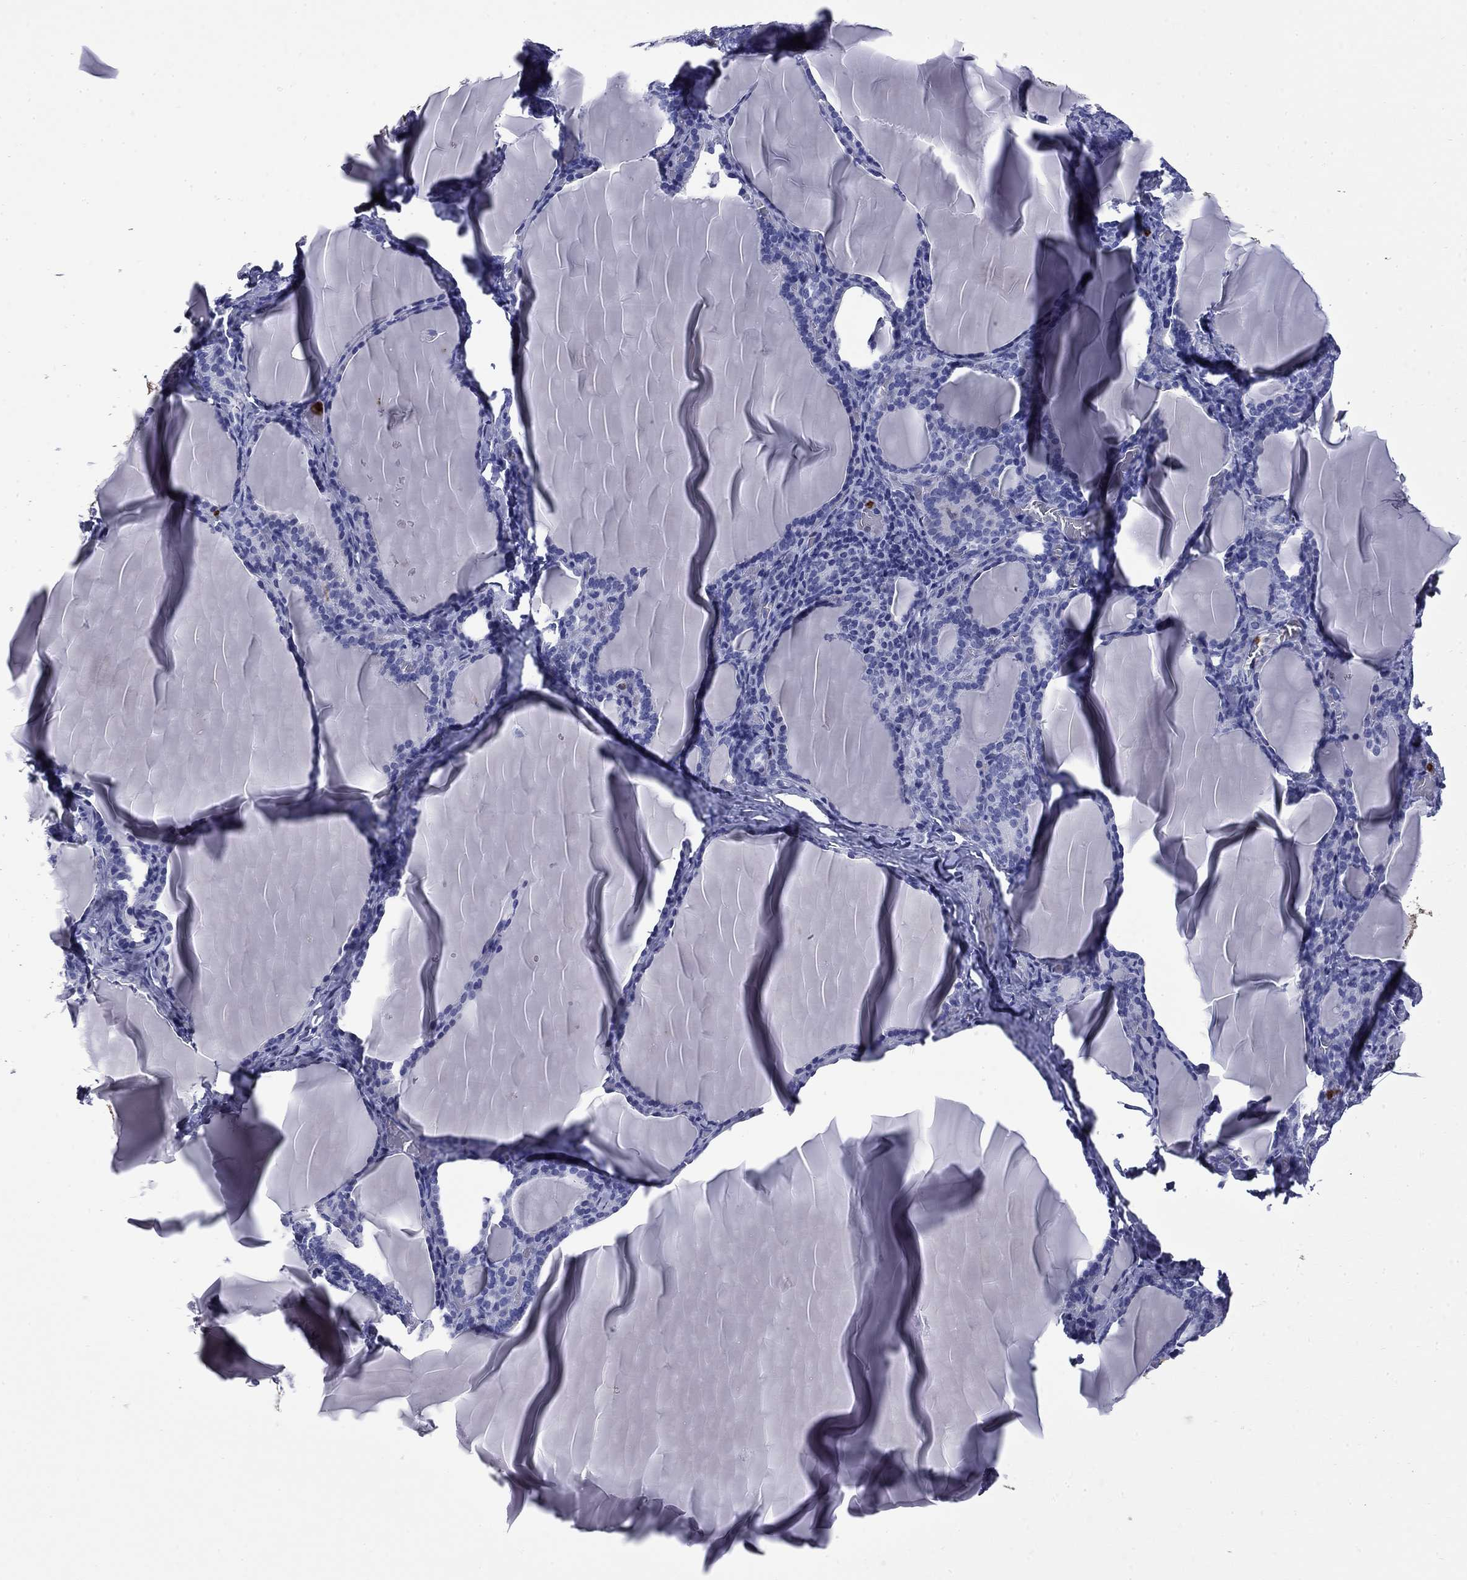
{"staining": {"intensity": "negative", "quantity": "none", "location": "none"}, "tissue": "thyroid gland", "cell_type": "Glandular cells", "image_type": "normal", "snomed": [{"axis": "morphology", "description": "Normal tissue, NOS"}, {"axis": "morphology", "description": "Hyperplasia, NOS"}, {"axis": "topography", "description": "Thyroid gland"}], "caption": "Immunohistochemistry image of normal human thyroid gland stained for a protein (brown), which exhibits no expression in glandular cells.", "gene": "TRIM29", "patient": {"sex": "female", "age": 27}}